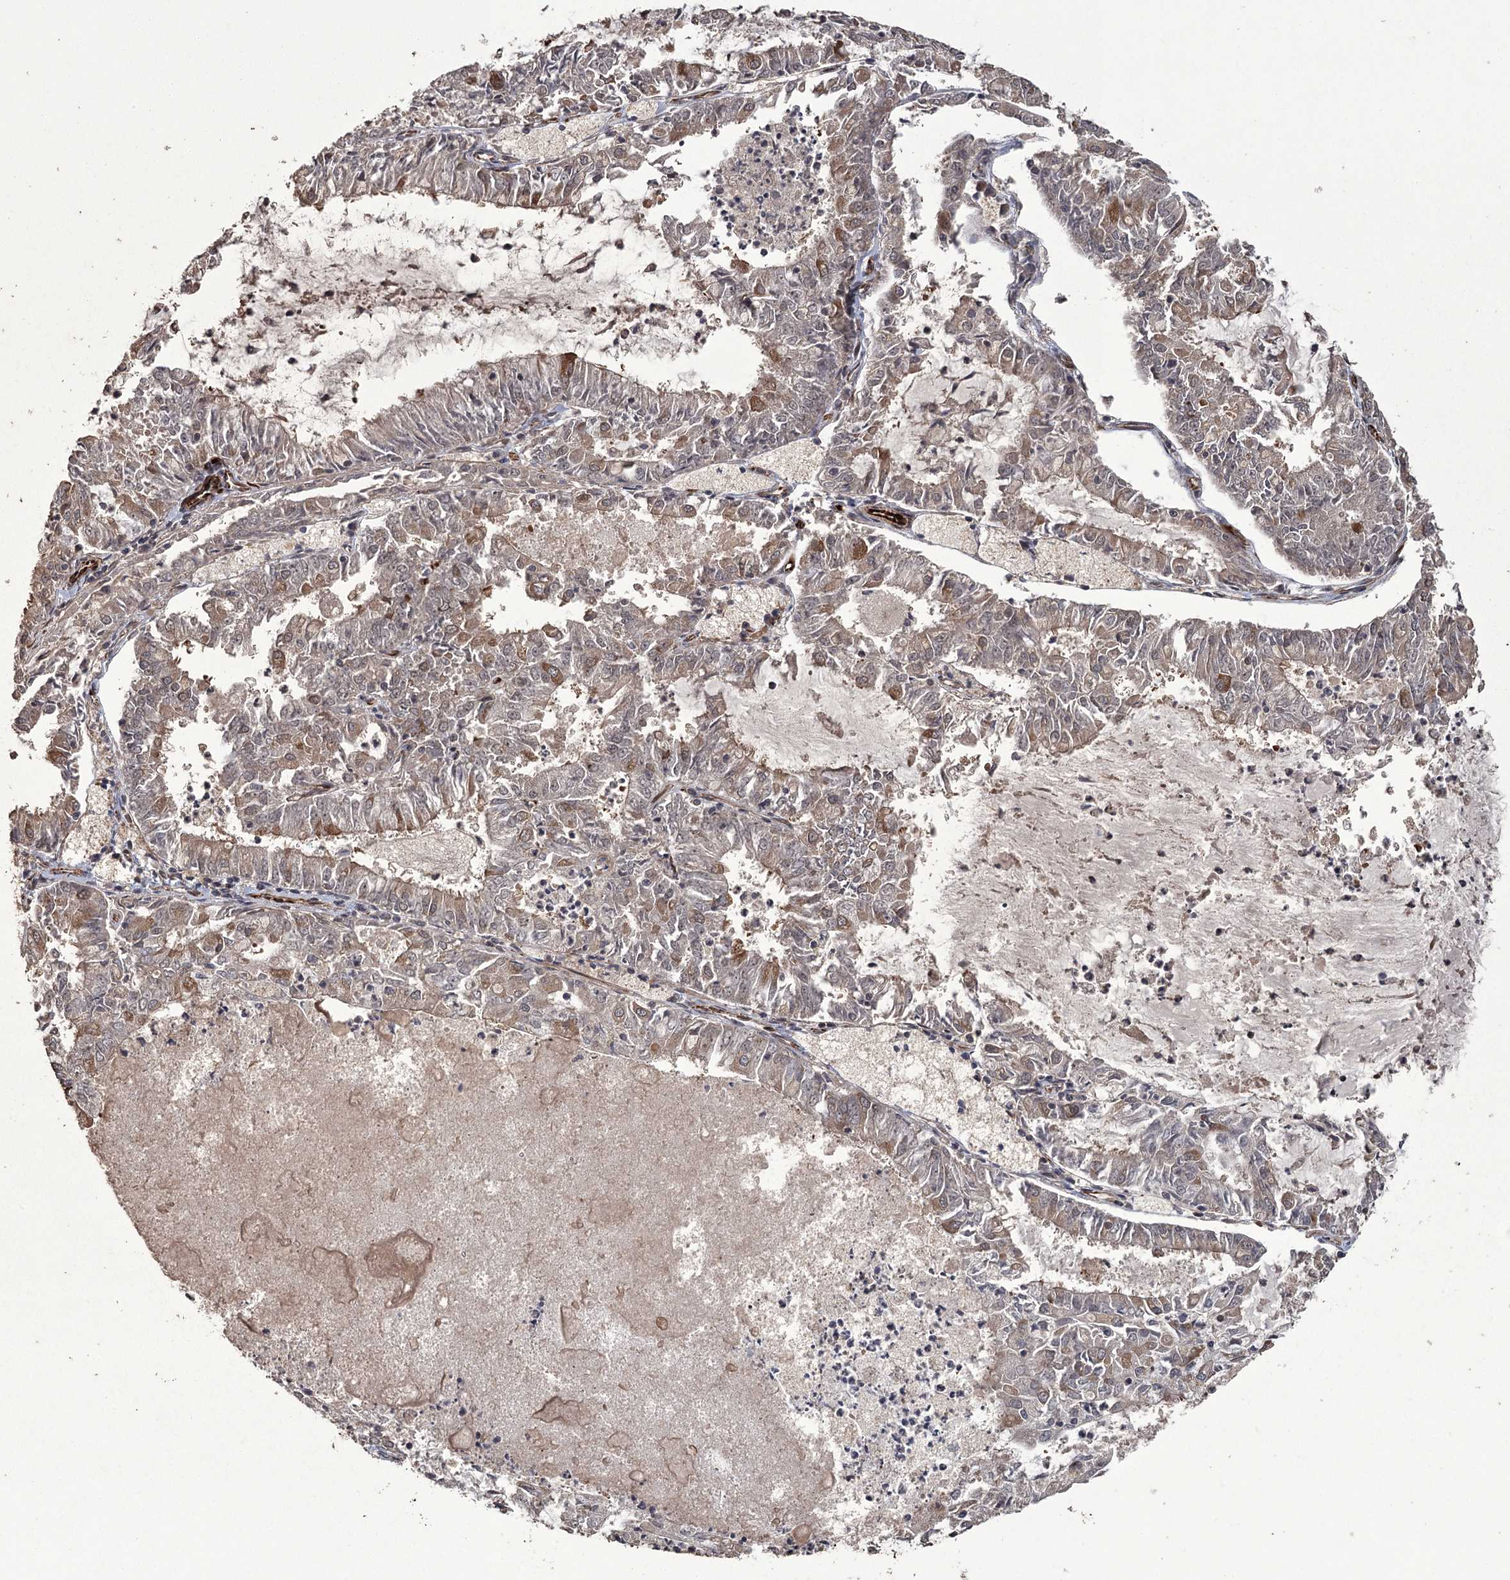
{"staining": {"intensity": "moderate", "quantity": "<25%", "location": "cytoplasmic/membranous"}, "tissue": "endometrial cancer", "cell_type": "Tumor cells", "image_type": "cancer", "snomed": [{"axis": "morphology", "description": "Adenocarcinoma, NOS"}, {"axis": "topography", "description": "Endometrium"}], "caption": "There is low levels of moderate cytoplasmic/membranous expression in tumor cells of adenocarcinoma (endometrial), as demonstrated by immunohistochemical staining (brown color).", "gene": "RPAP3", "patient": {"sex": "female", "age": 57}}